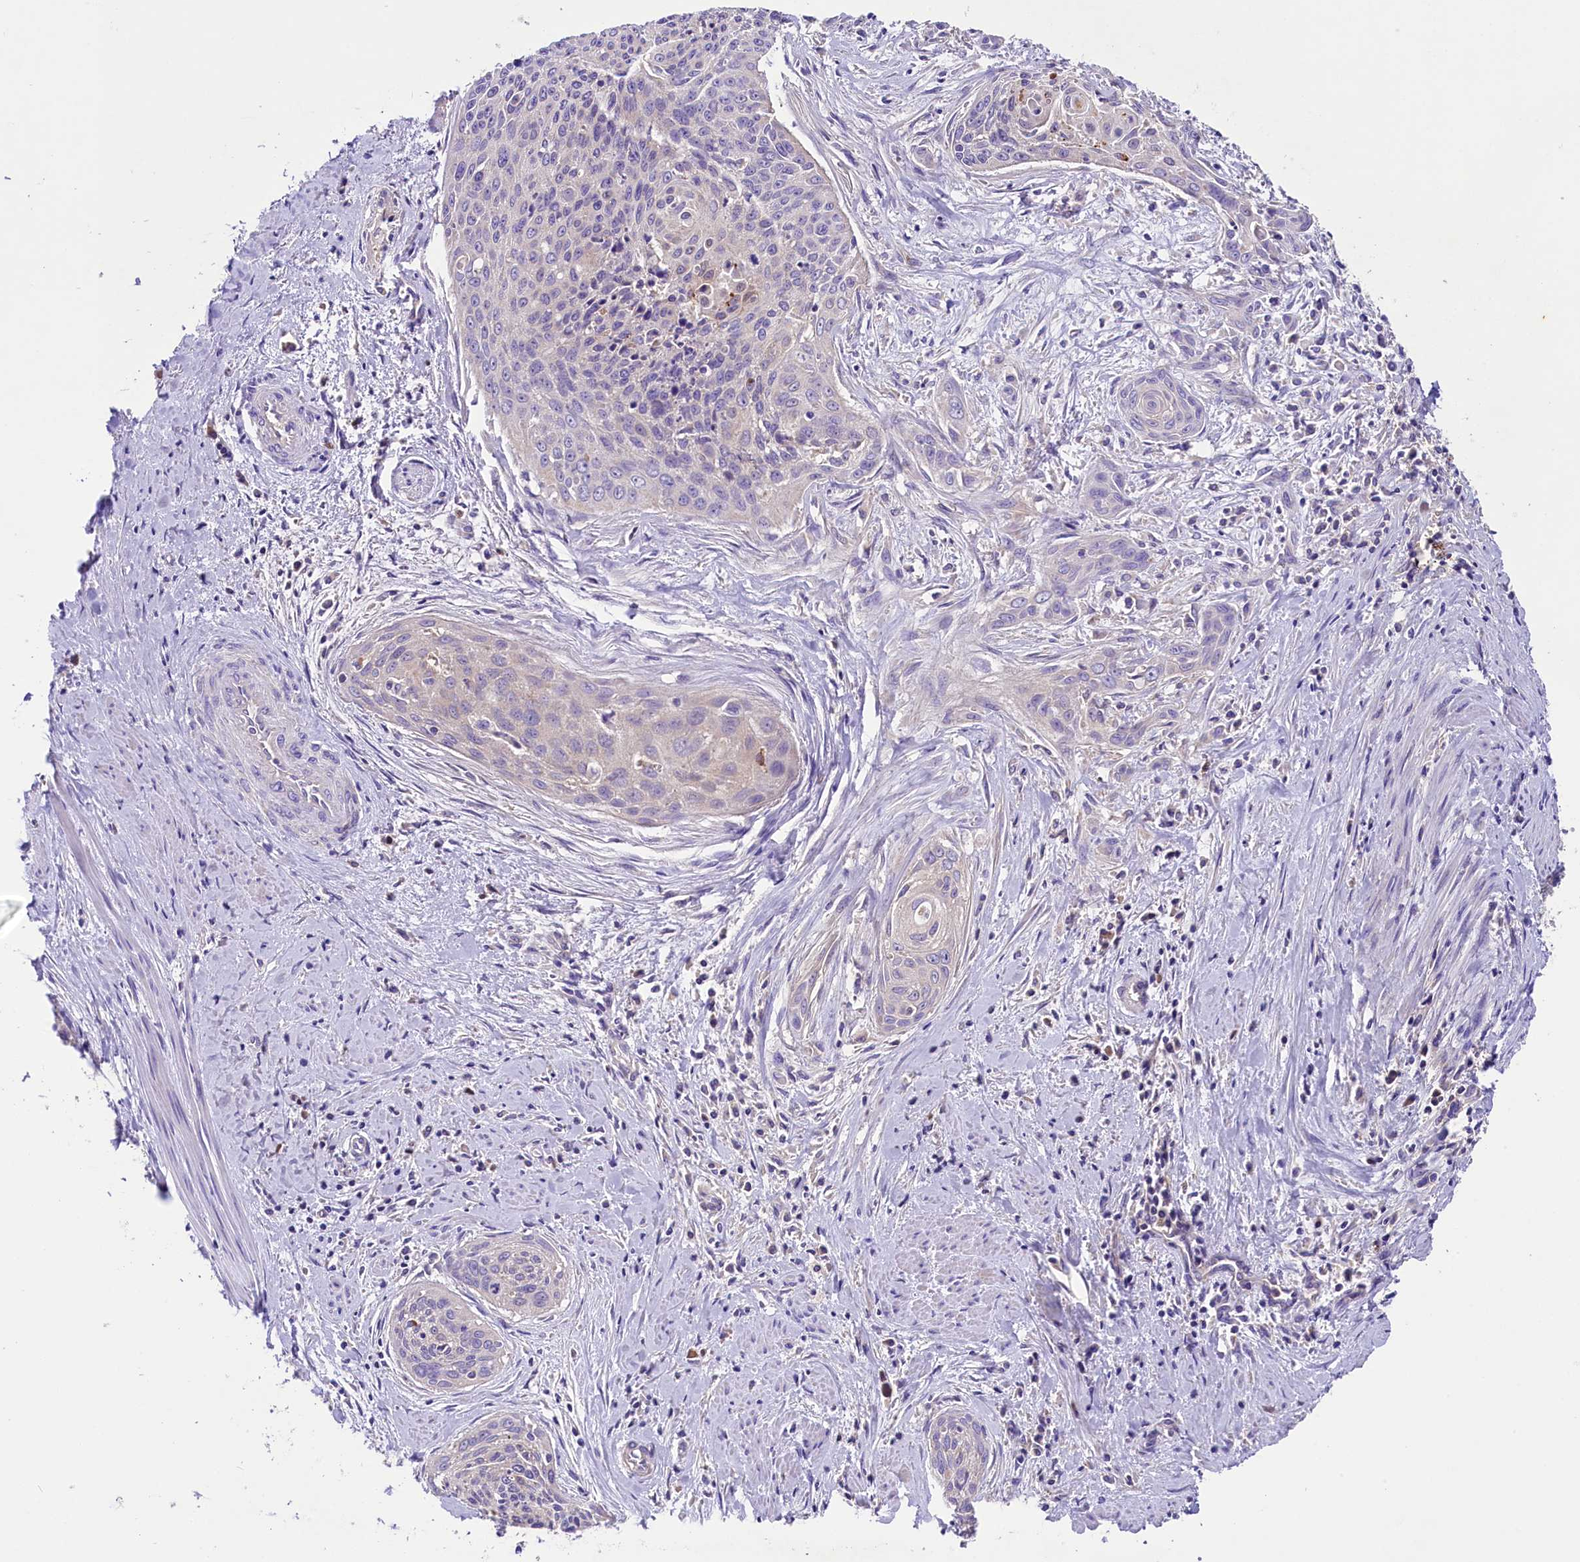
{"staining": {"intensity": "negative", "quantity": "none", "location": "none"}, "tissue": "cervical cancer", "cell_type": "Tumor cells", "image_type": "cancer", "snomed": [{"axis": "morphology", "description": "Squamous cell carcinoma, NOS"}, {"axis": "topography", "description": "Cervix"}], "caption": "Immunohistochemistry micrograph of neoplastic tissue: cervical cancer (squamous cell carcinoma) stained with DAB (3,3'-diaminobenzidine) shows no significant protein staining in tumor cells.", "gene": "SIX5", "patient": {"sex": "female", "age": 55}}